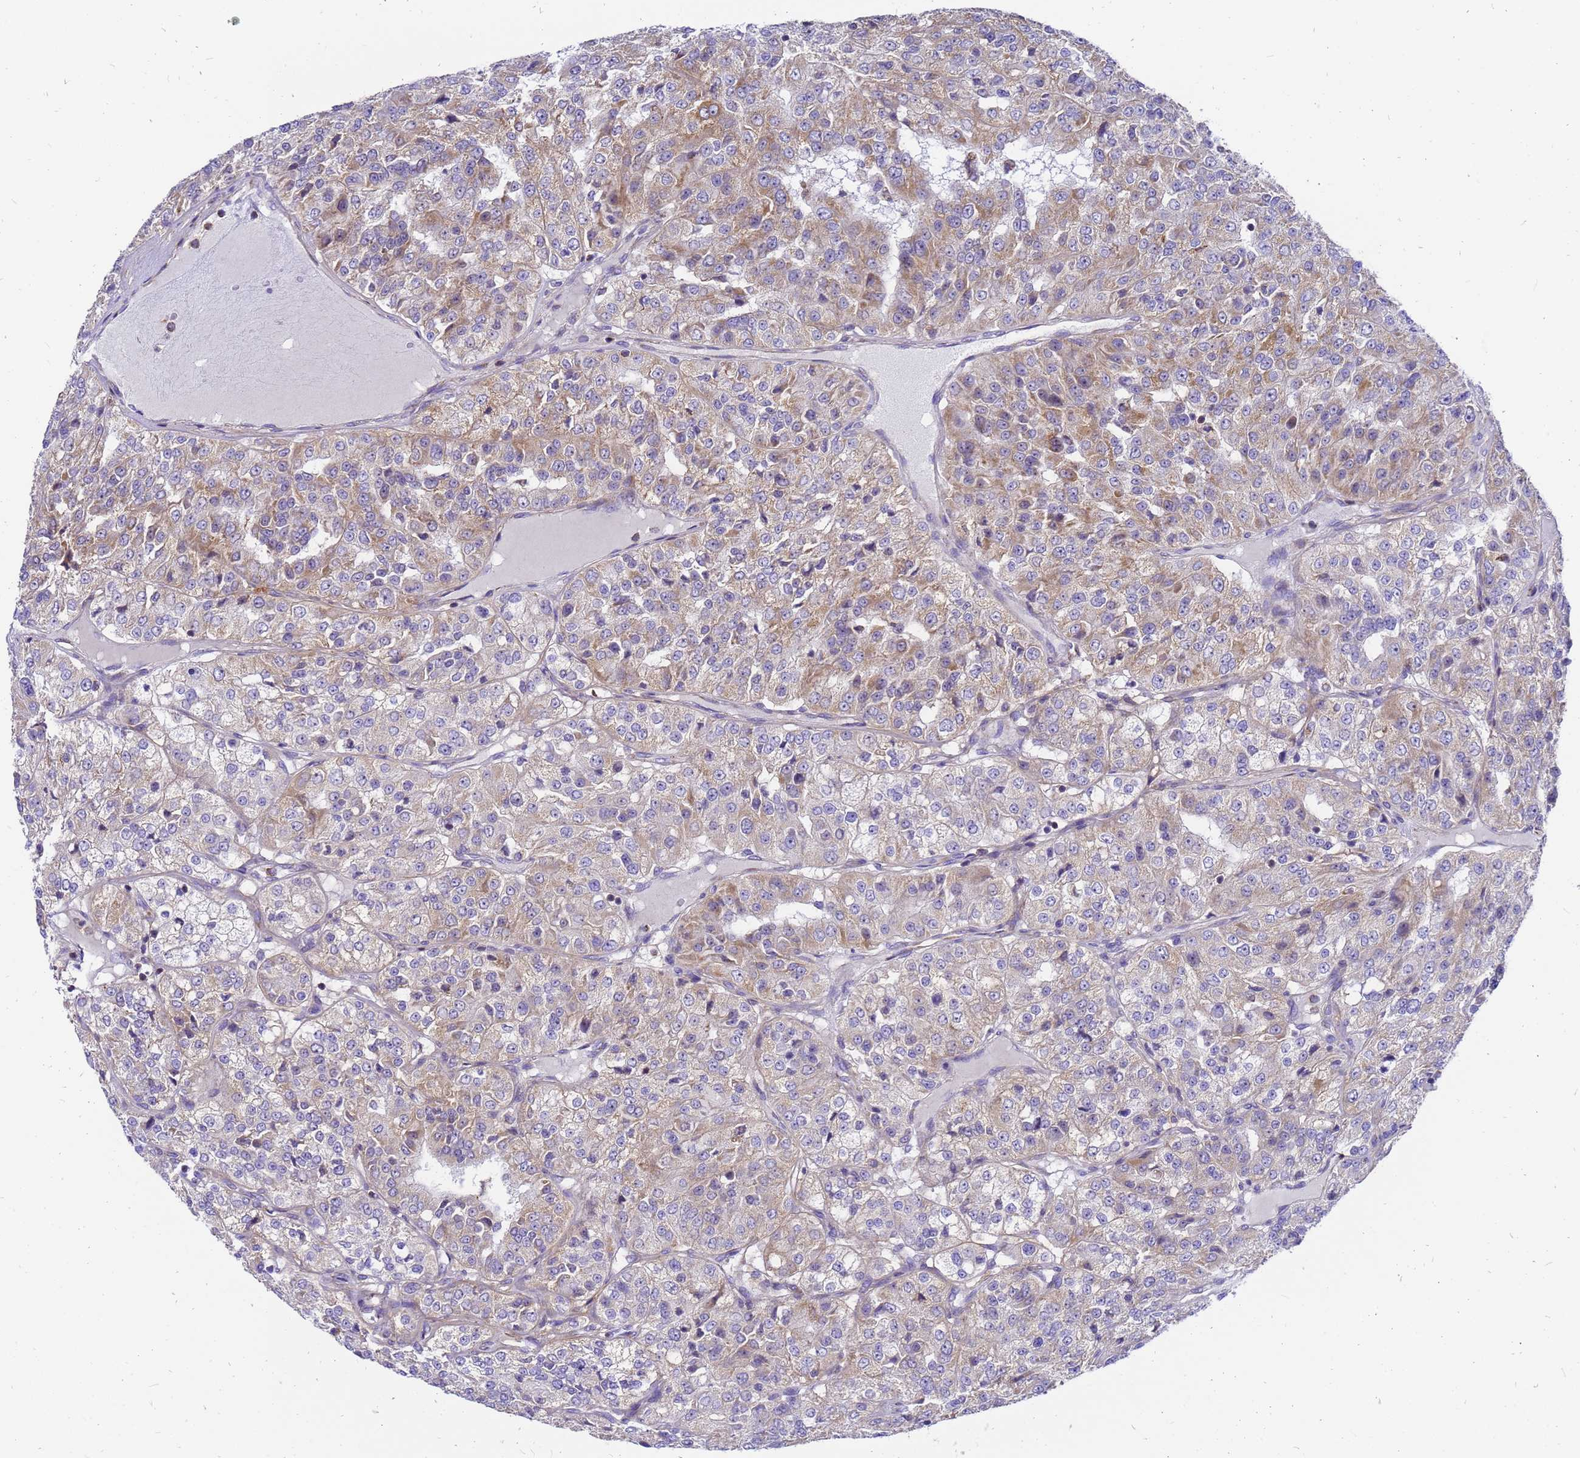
{"staining": {"intensity": "moderate", "quantity": "25%-75%", "location": "cytoplasmic/membranous"}, "tissue": "renal cancer", "cell_type": "Tumor cells", "image_type": "cancer", "snomed": [{"axis": "morphology", "description": "Adenocarcinoma, NOS"}, {"axis": "topography", "description": "Kidney"}], "caption": "This is an image of immunohistochemistry staining of renal adenocarcinoma, which shows moderate positivity in the cytoplasmic/membranous of tumor cells.", "gene": "MRPS26", "patient": {"sex": "female", "age": 63}}